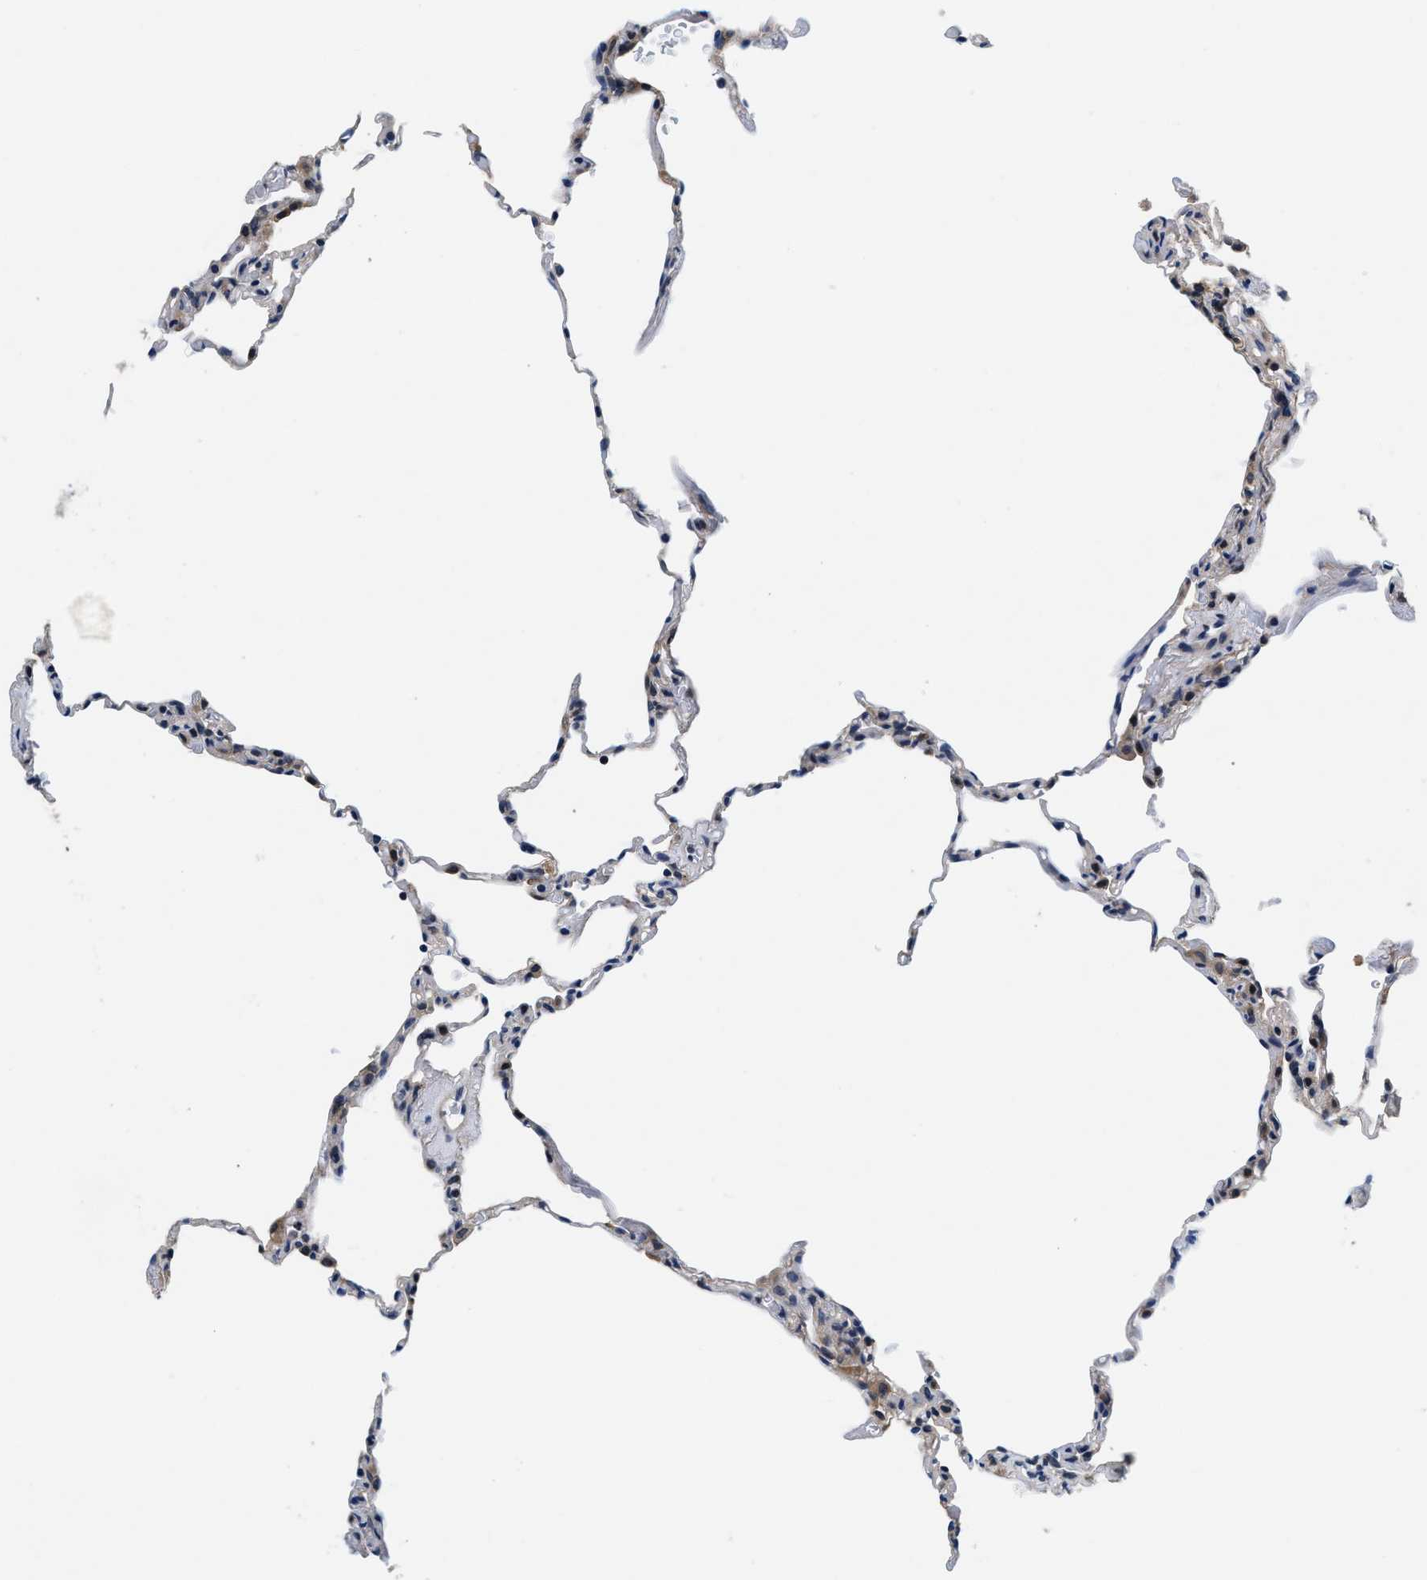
{"staining": {"intensity": "negative", "quantity": "none", "location": "none"}, "tissue": "lung", "cell_type": "Alveolar cells", "image_type": "normal", "snomed": [{"axis": "morphology", "description": "Normal tissue, NOS"}, {"axis": "topography", "description": "Lung"}], "caption": "Immunohistochemistry of normal lung demonstrates no positivity in alveolar cells.", "gene": "PHPT1", "patient": {"sex": "male", "age": 59}}